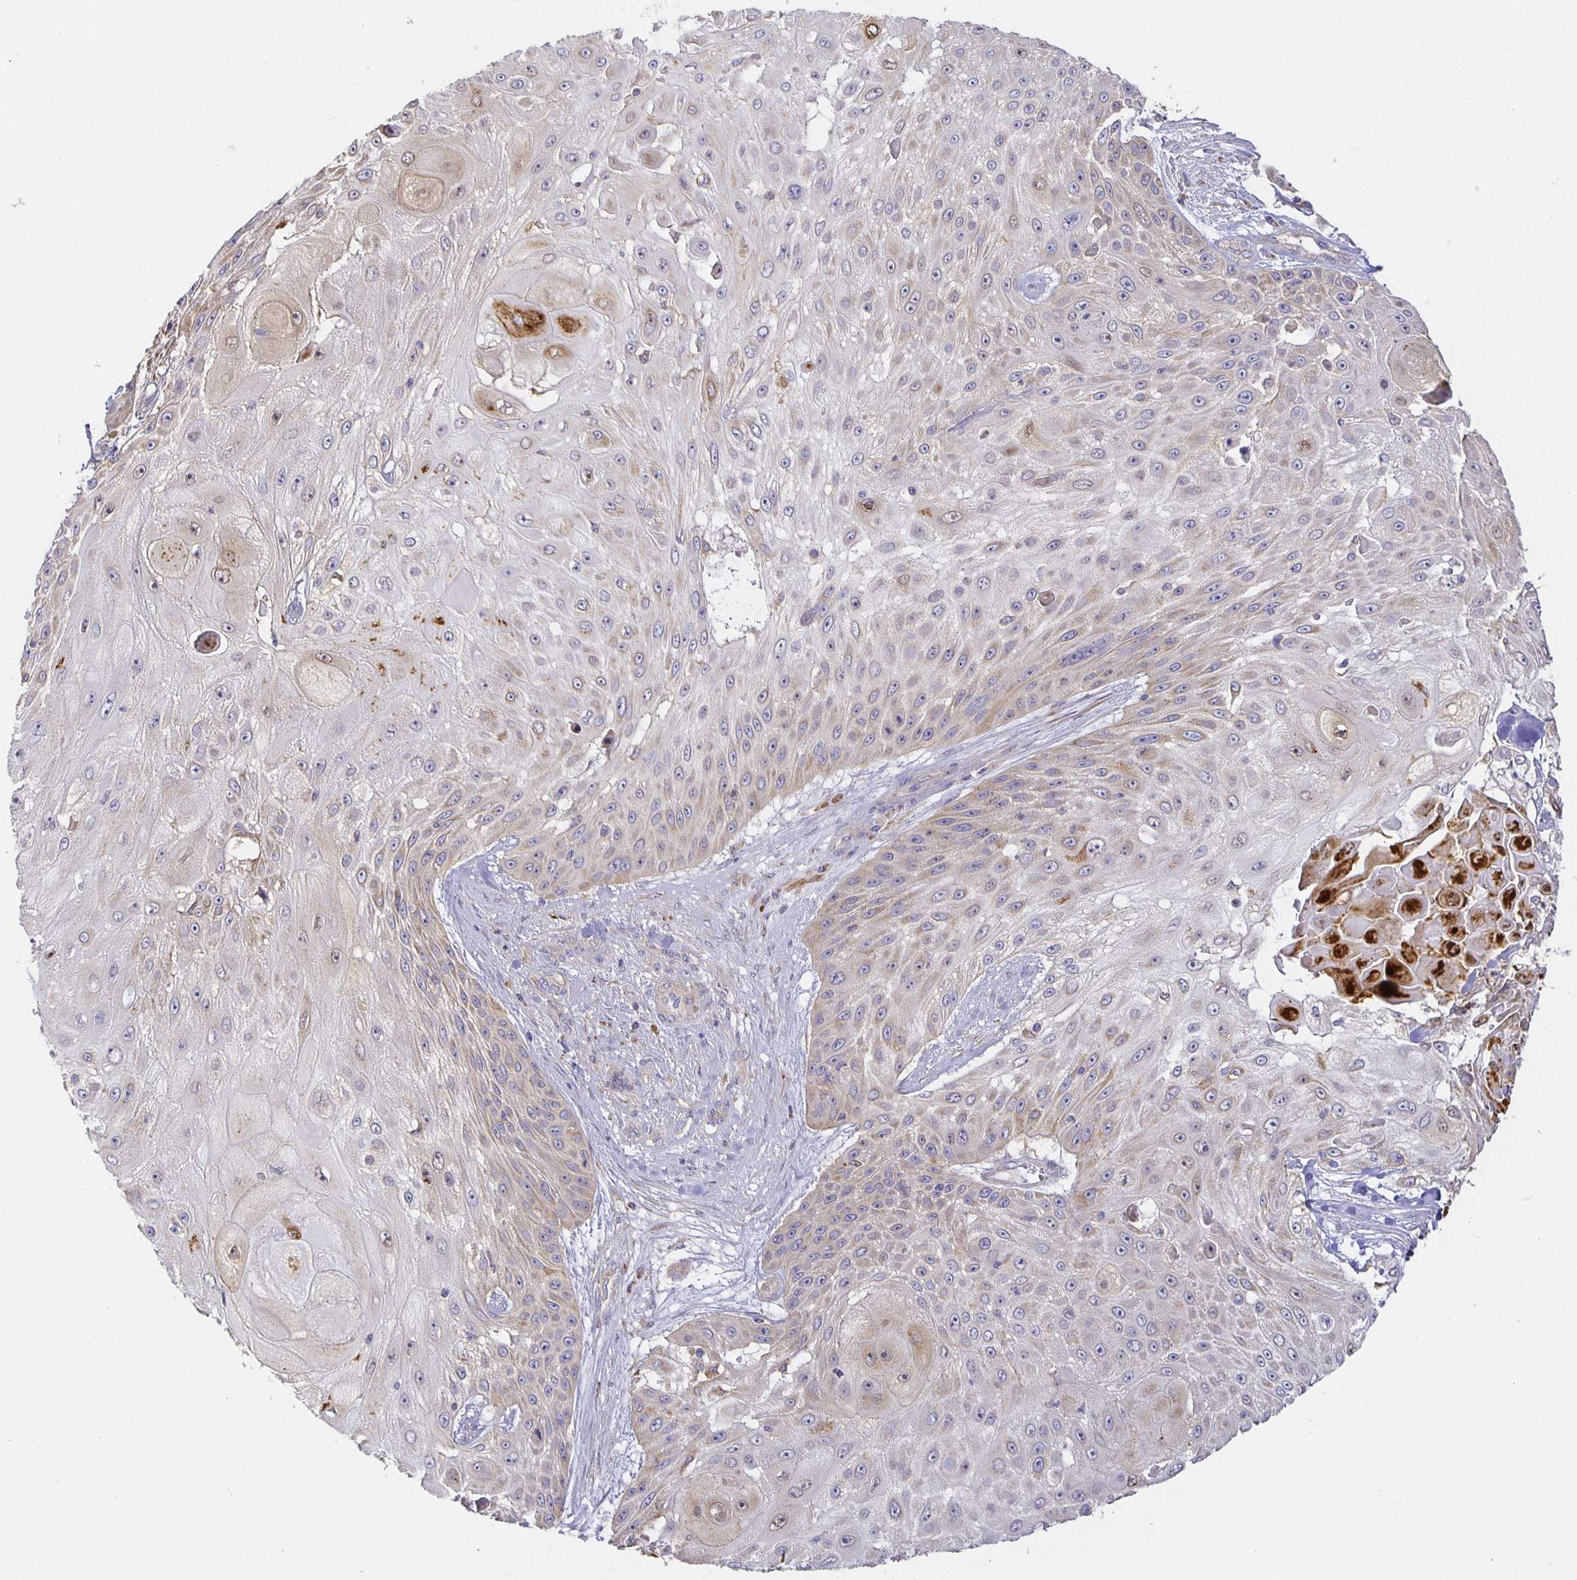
{"staining": {"intensity": "weak", "quantity": "25%-75%", "location": "cytoplasmic/membranous,nuclear"}, "tissue": "skin cancer", "cell_type": "Tumor cells", "image_type": "cancer", "snomed": [{"axis": "morphology", "description": "Squamous cell carcinoma, NOS"}, {"axis": "topography", "description": "Skin"}], "caption": "Squamous cell carcinoma (skin) stained with a brown dye shows weak cytoplasmic/membranous and nuclear positive expression in approximately 25%-75% of tumor cells.", "gene": "FLRT3", "patient": {"sex": "female", "age": 86}}